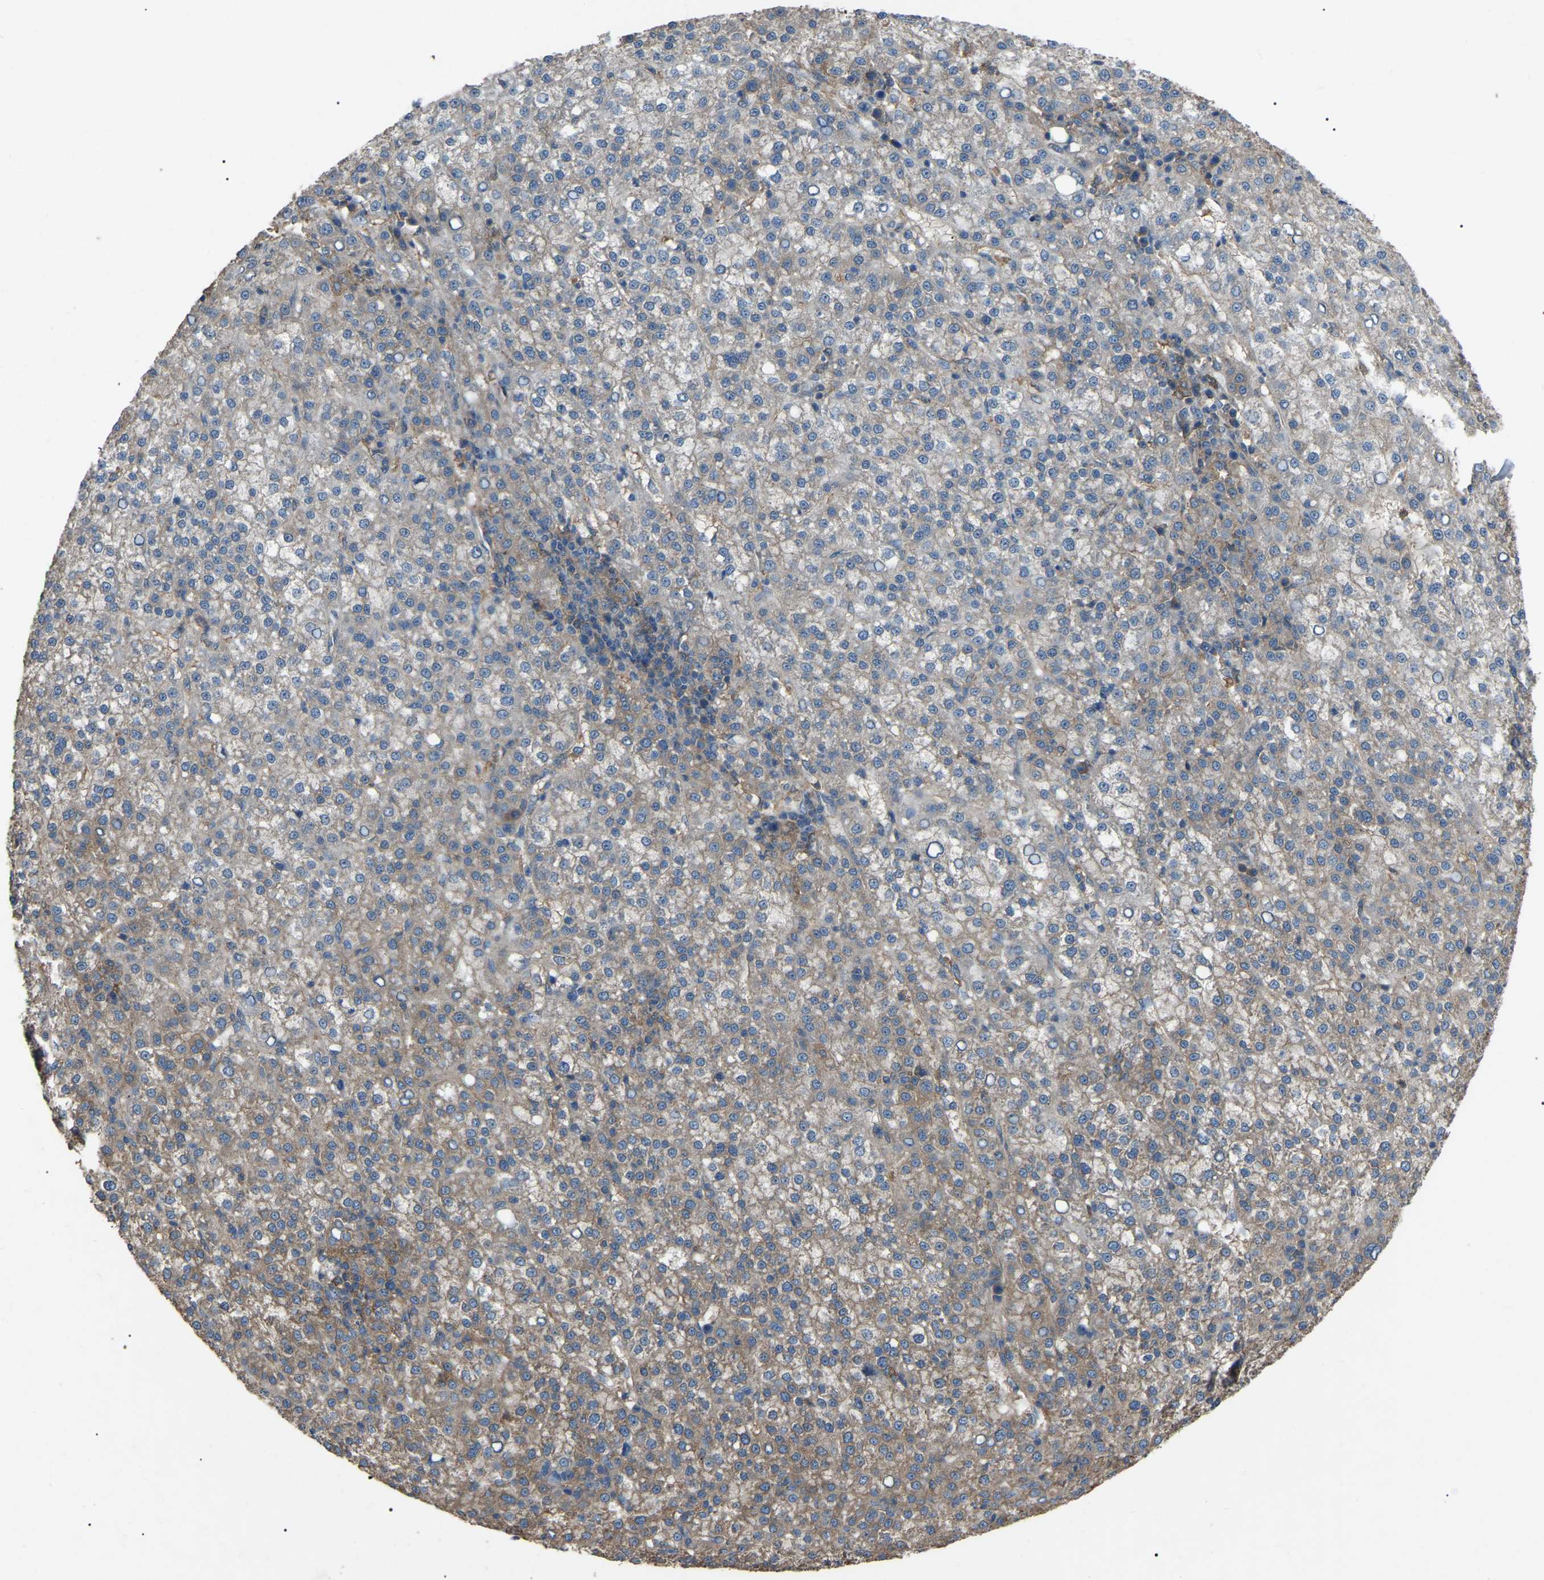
{"staining": {"intensity": "moderate", "quantity": "<25%", "location": "cytoplasmic/membranous"}, "tissue": "liver cancer", "cell_type": "Tumor cells", "image_type": "cancer", "snomed": [{"axis": "morphology", "description": "Carcinoma, Hepatocellular, NOS"}, {"axis": "topography", "description": "Liver"}], "caption": "A photomicrograph of liver hepatocellular carcinoma stained for a protein demonstrates moderate cytoplasmic/membranous brown staining in tumor cells.", "gene": "AIMP1", "patient": {"sex": "female", "age": 58}}